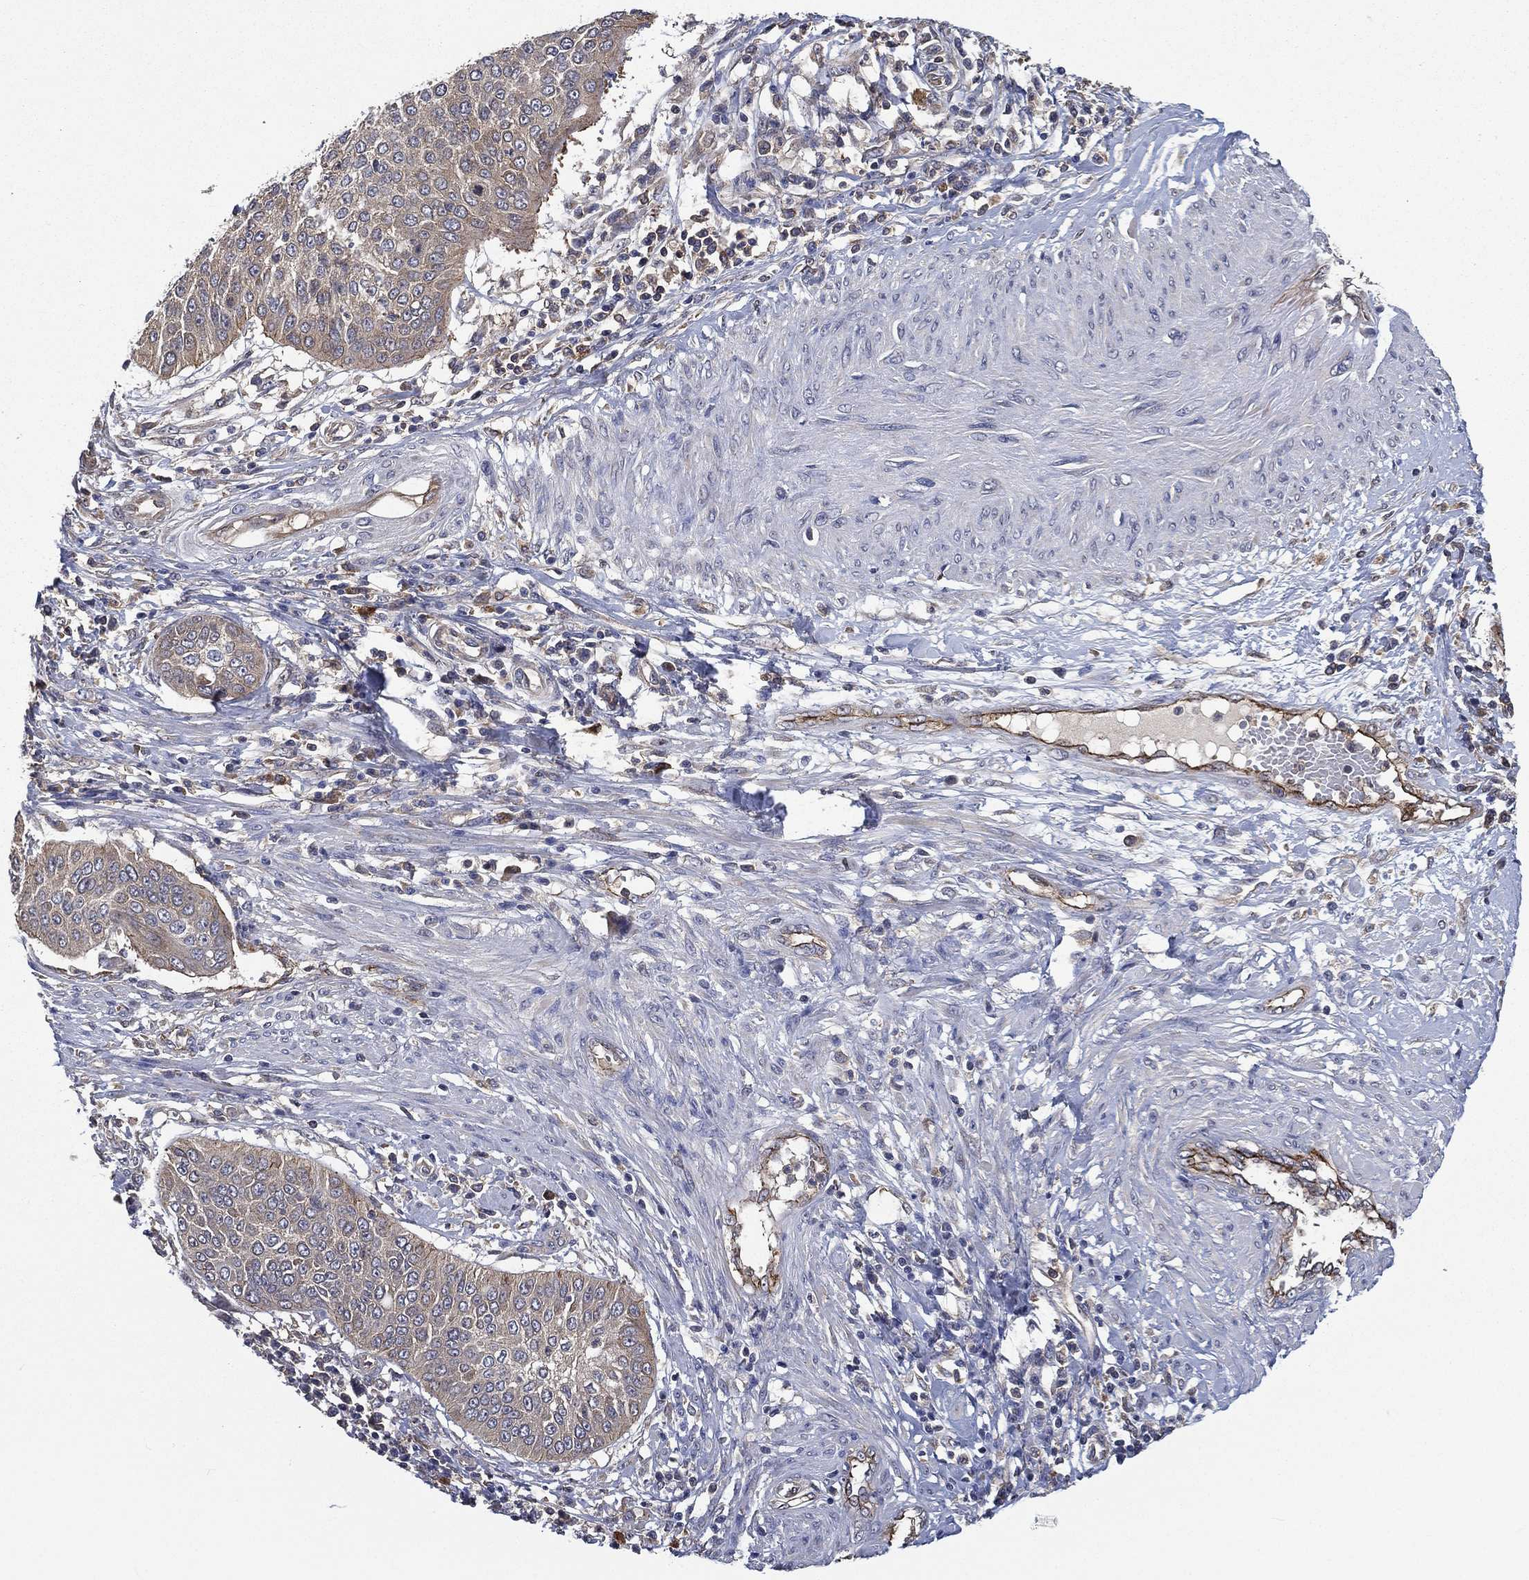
{"staining": {"intensity": "weak", "quantity": "25%-75%", "location": "cytoplasmic/membranous"}, "tissue": "cervical cancer", "cell_type": "Tumor cells", "image_type": "cancer", "snomed": [{"axis": "morphology", "description": "Normal tissue, NOS"}, {"axis": "morphology", "description": "Squamous cell carcinoma, NOS"}, {"axis": "topography", "description": "Cervix"}], "caption": "Weak cytoplasmic/membranous positivity is appreciated in approximately 25%-75% of tumor cells in squamous cell carcinoma (cervical).", "gene": "SMPD3", "patient": {"sex": "female", "age": 39}}